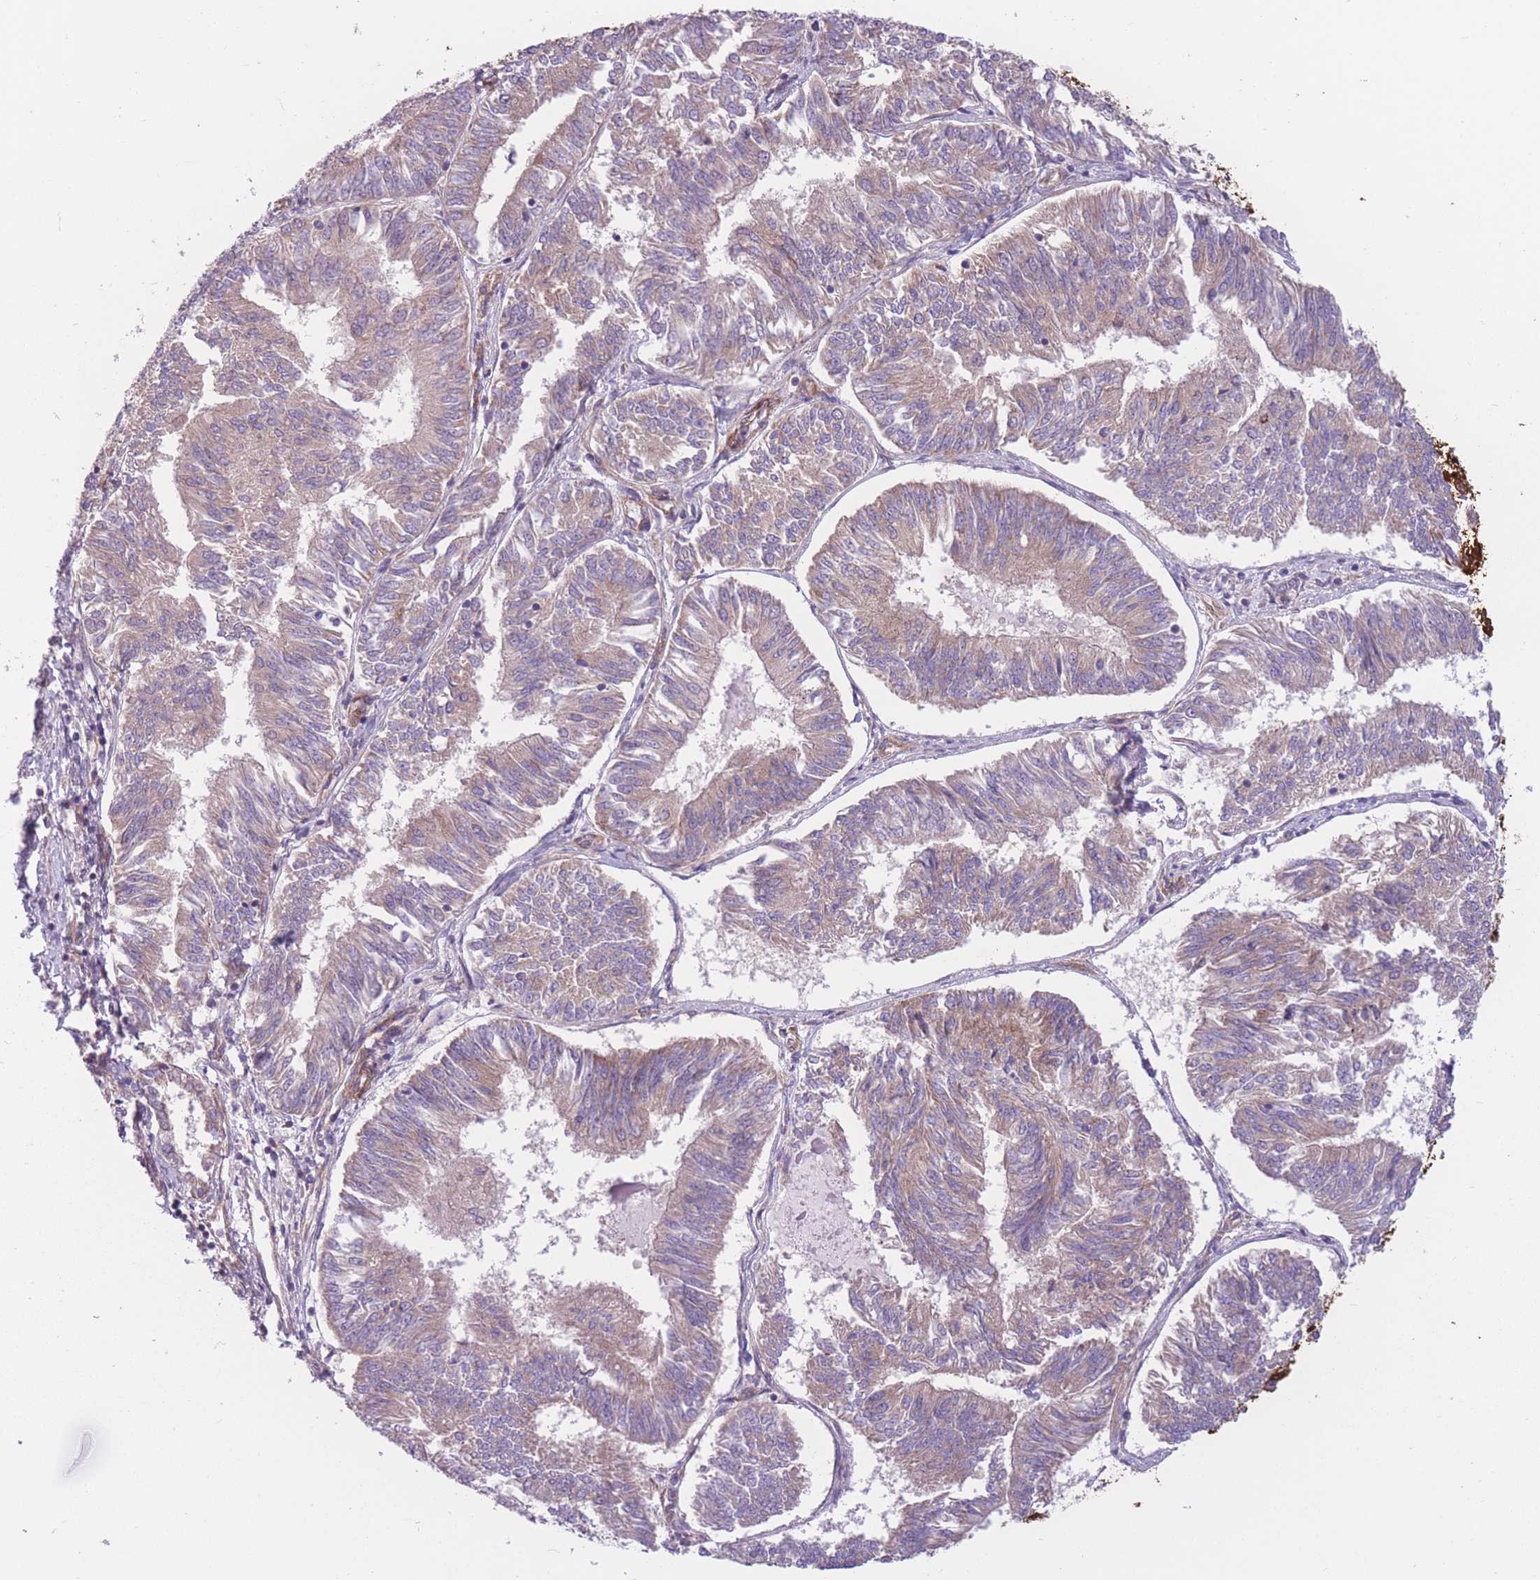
{"staining": {"intensity": "weak", "quantity": ">75%", "location": "cytoplasmic/membranous"}, "tissue": "endometrial cancer", "cell_type": "Tumor cells", "image_type": "cancer", "snomed": [{"axis": "morphology", "description": "Adenocarcinoma, NOS"}, {"axis": "topography", "description": "Endometrium"}], "caption": "A low amount of weak cytoplasmic/membranous positivity is identified in about >75% of tumor cells in endometrial adenocarcinoma tissue.", "gene": "SERPINB3", "patient": {"sex": "female", "age": 58}}